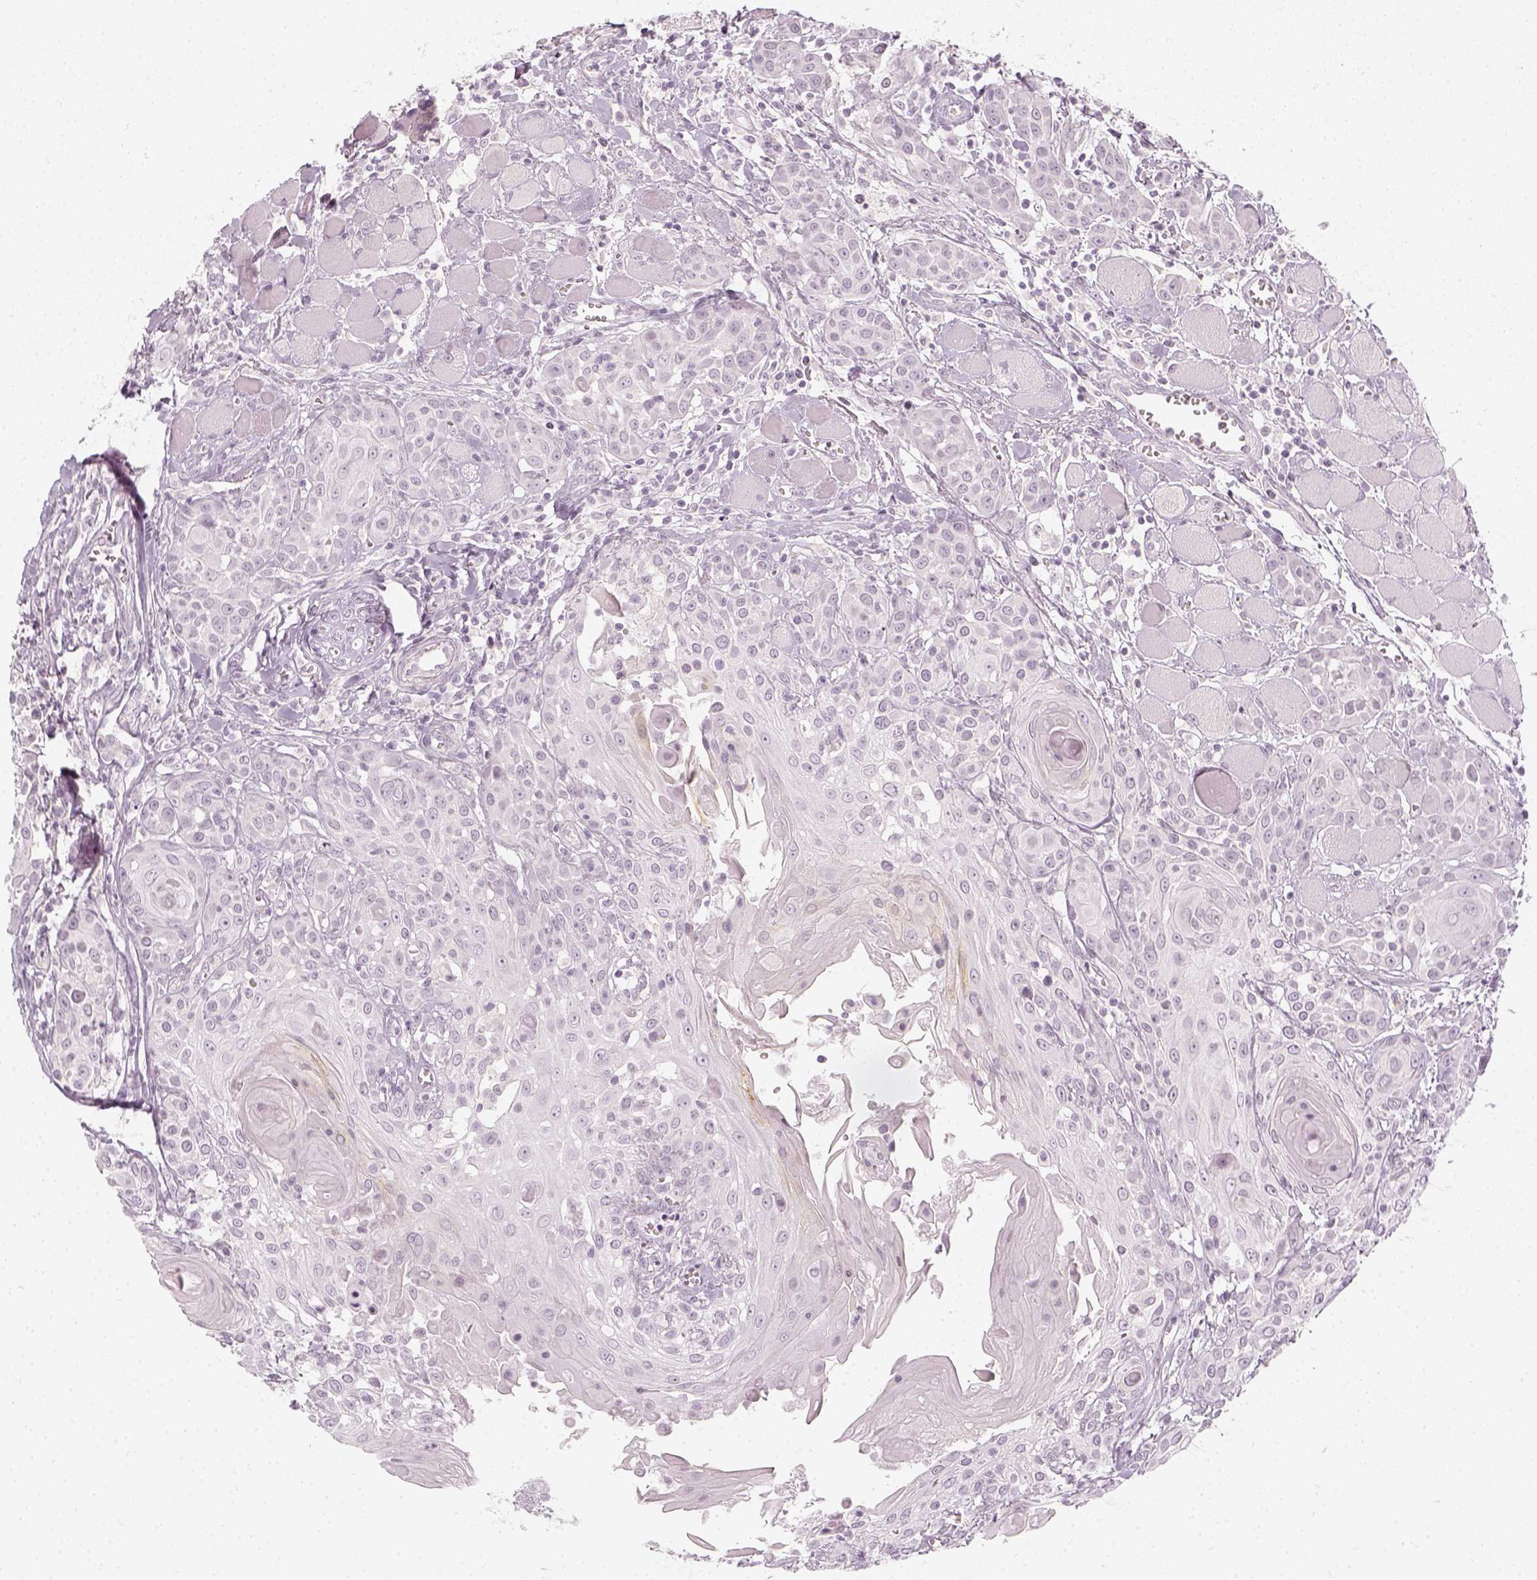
{"staining": {"intensity": "negative", "quantity": "none", "location": "none"}, "tissue": "head and neck cancer", "cell_type": "Tumor cells", "image_type": "cancer", "snomed": [{"axis": "morphology", "description": "Squamous cell carcinoma, NOS"}, {"axis": "topography", "description": "Head-Neck"}], "caption": "An IHC histopathology image of head and neck squamous cell carcinoma is shown. There is no staining in tumor cells of head and neck squamous cell carcinoma.", "gene": "KRT25", "patient": {"sex": "female", "age": 80}}